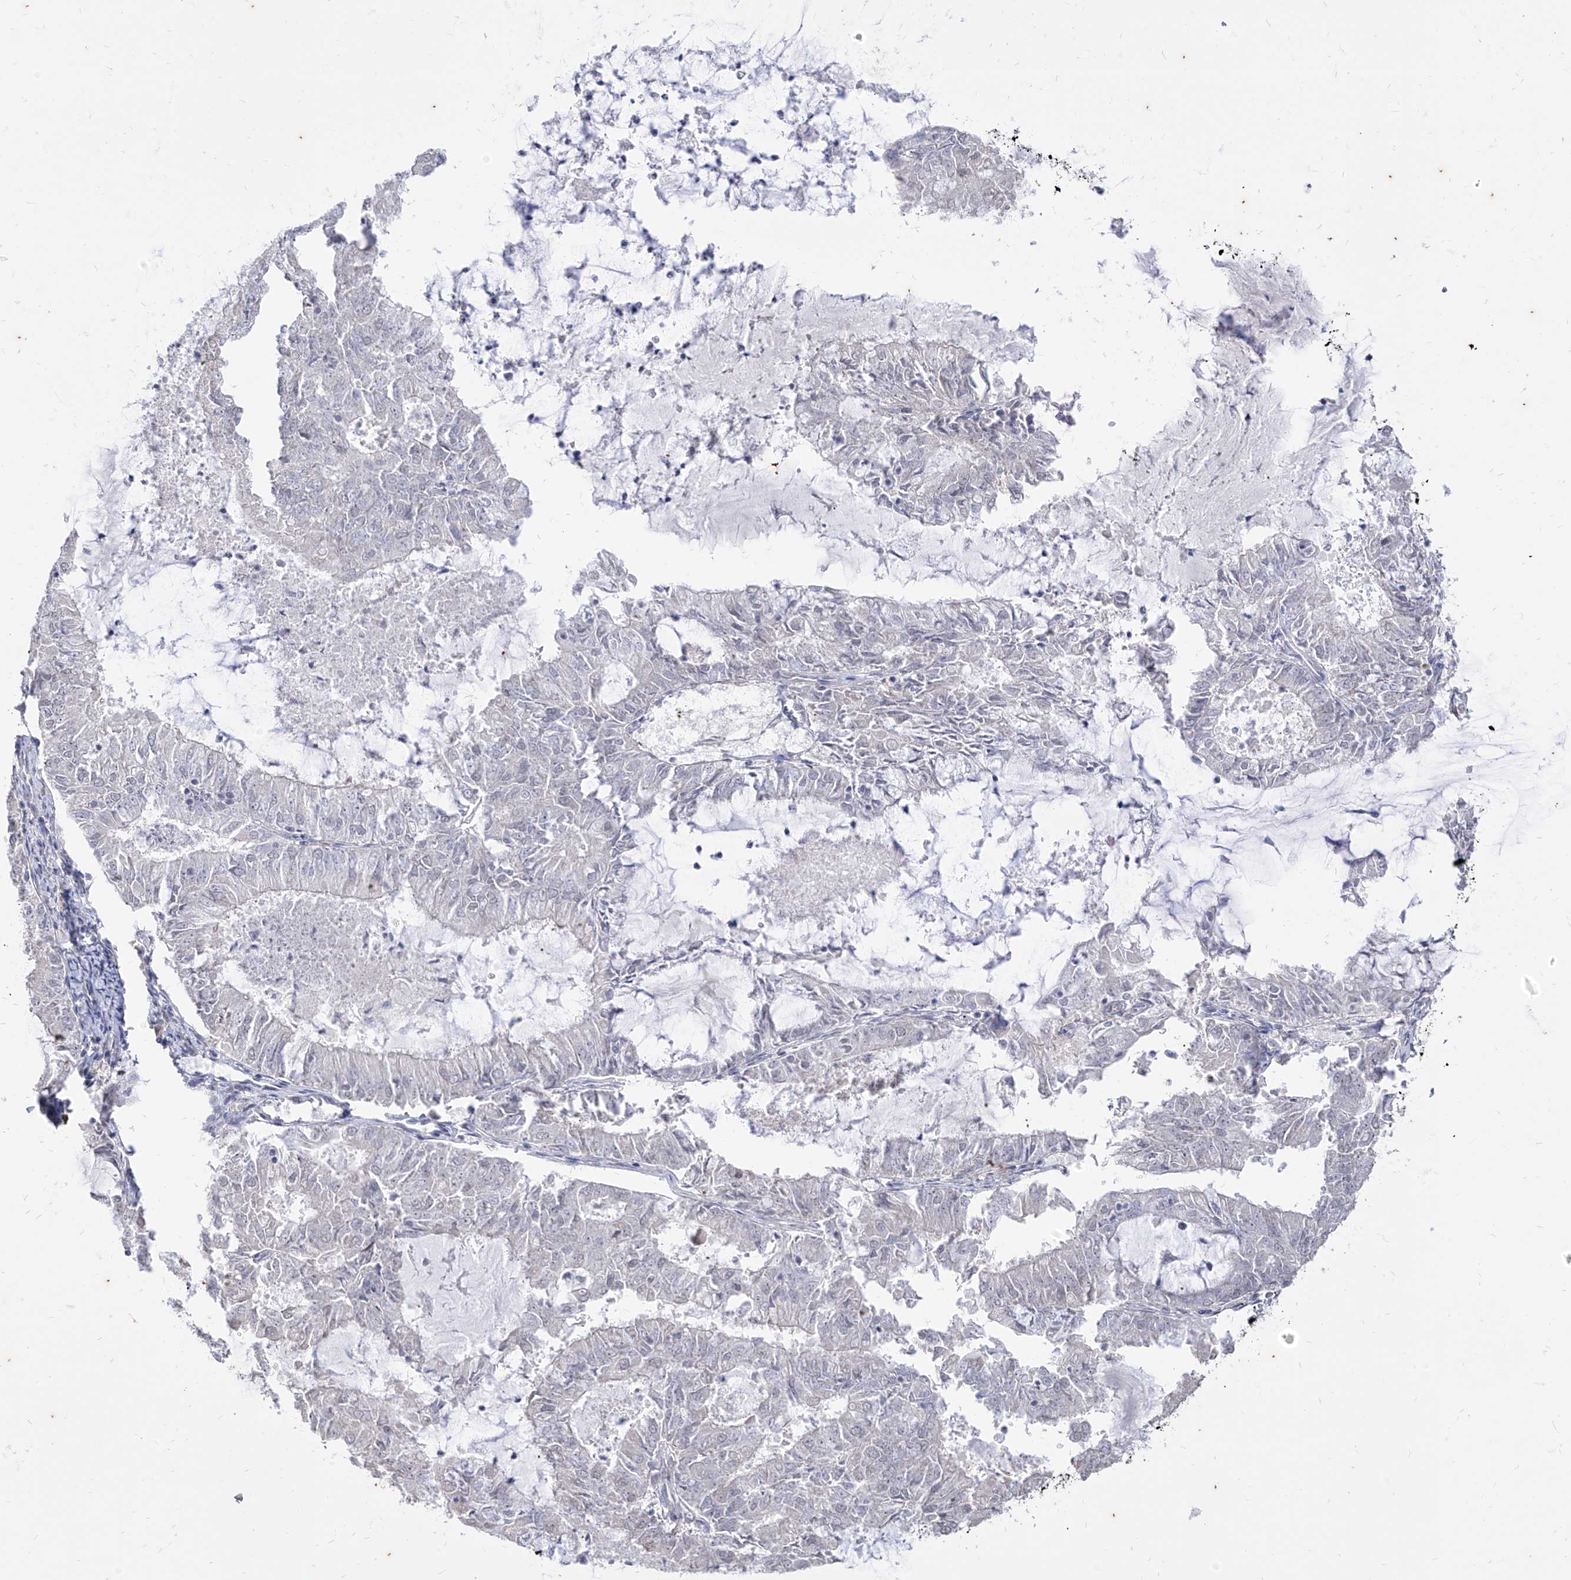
{"staining": {"intensity": "negative", "quantity": "none", "location": "none"}, "tissue": "endometrial cancer", "cell_type": "Tumor cells", "image_type": "cancer", "snomed": [{"axis": "morphology", "description": "Adenocarcinoma, NOS"}, {"axis": "topography", "description": "Endometrium"}], "caption": "Endometrial adenocarcinoma stained for a protein using immunohistochemistry displays no expression tumor cells.", "gene": "PHF20L1", "patient": {"sex": "female", "age": 57}}